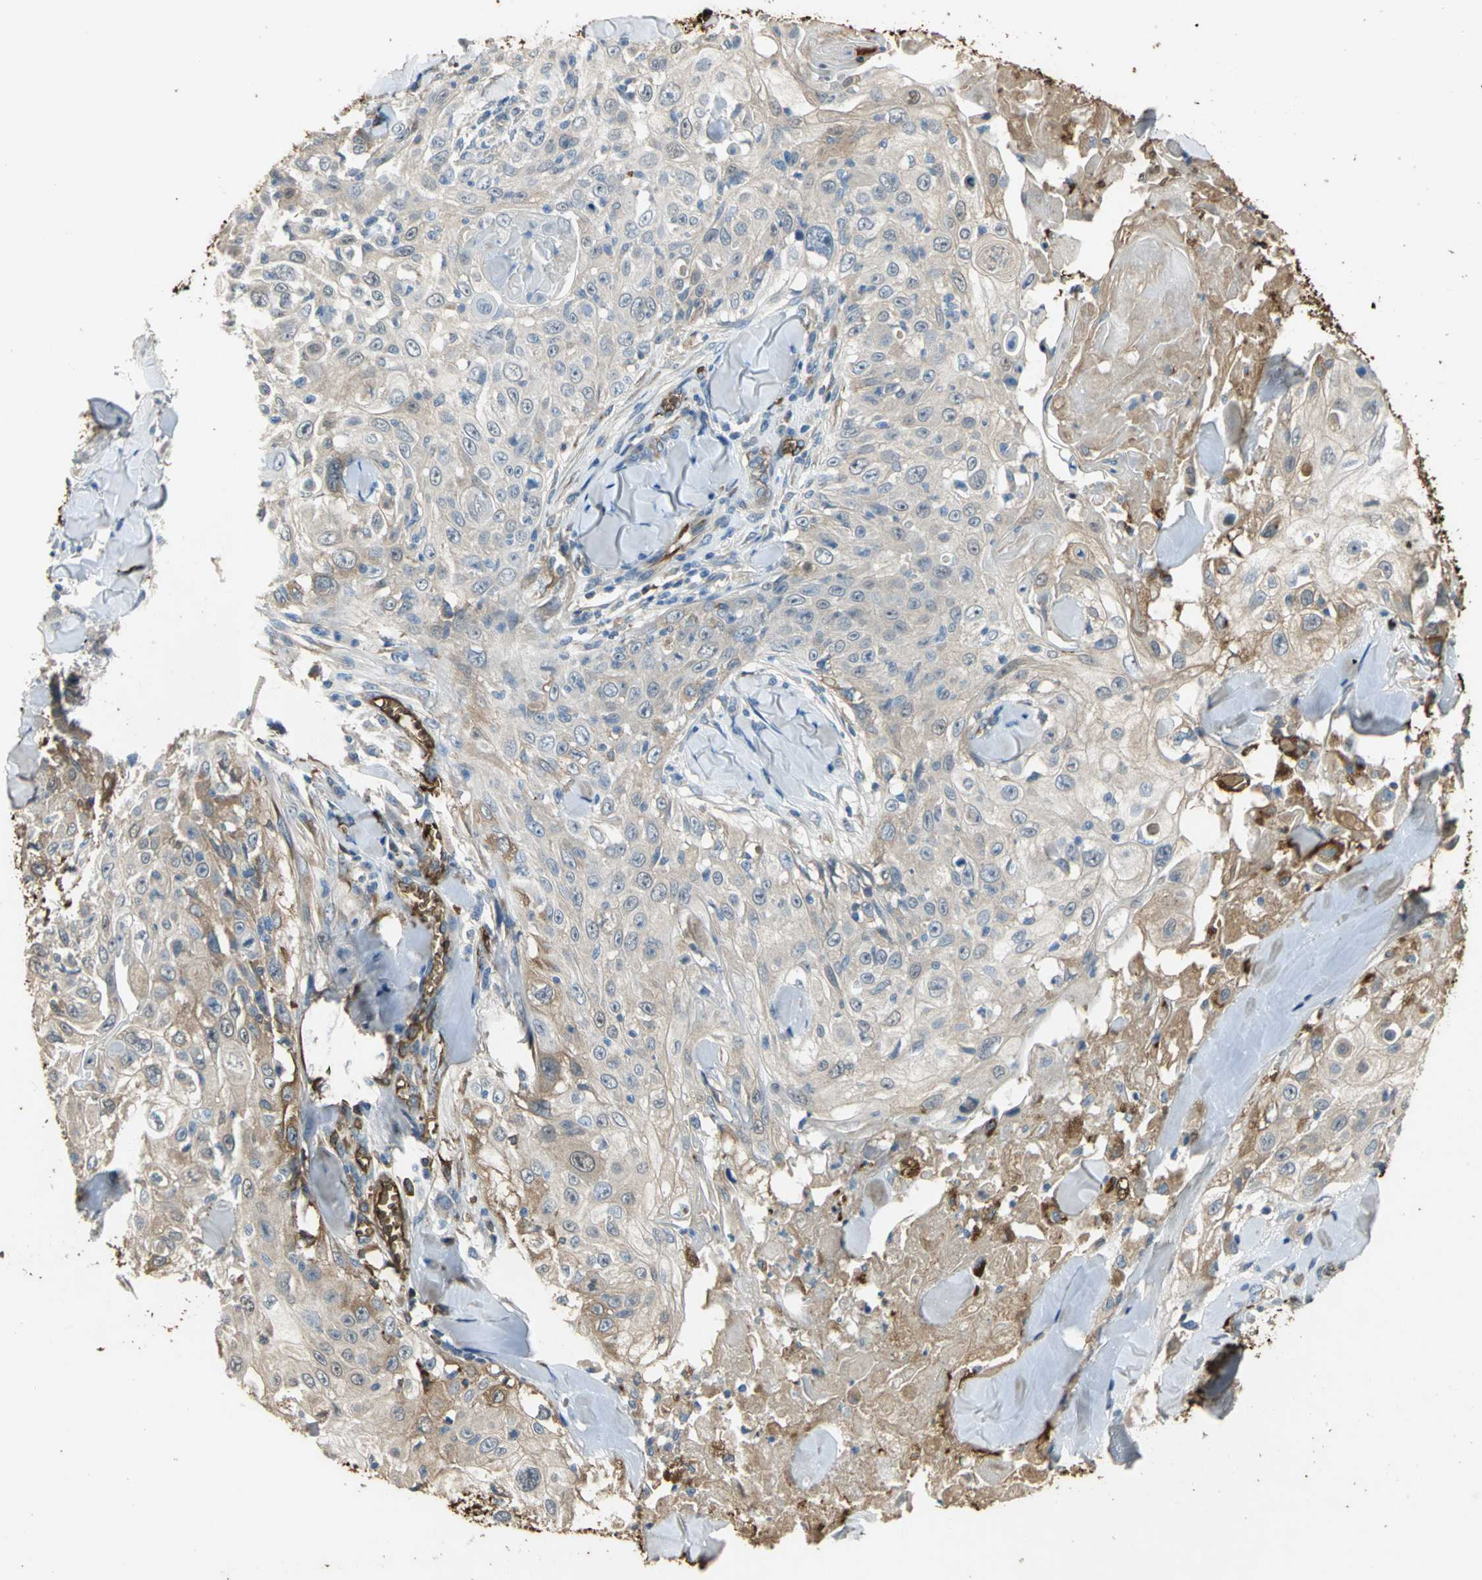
{"staining": {"intensity": "moderate", "quantity": ">75%", "location": "cytoplasmic/membranous"}, "tissue": "skin cancer", "cell_type": "Tumor cells", "image_type": "cancer", "snomed": [{"axis": "morphology", "description": "Squamous cell carcinoma, NOS"}, {"axis": "topography", "description": "Skin"}], "caption": "Squamous cell carcinoma (skin) stained for a protein (brown) reveals moderate cytoplasmic/membranous positive staining in about >75% of tumor cells.", "gene": "TREM1", "patient": {"sex": "male", "age": 86}}